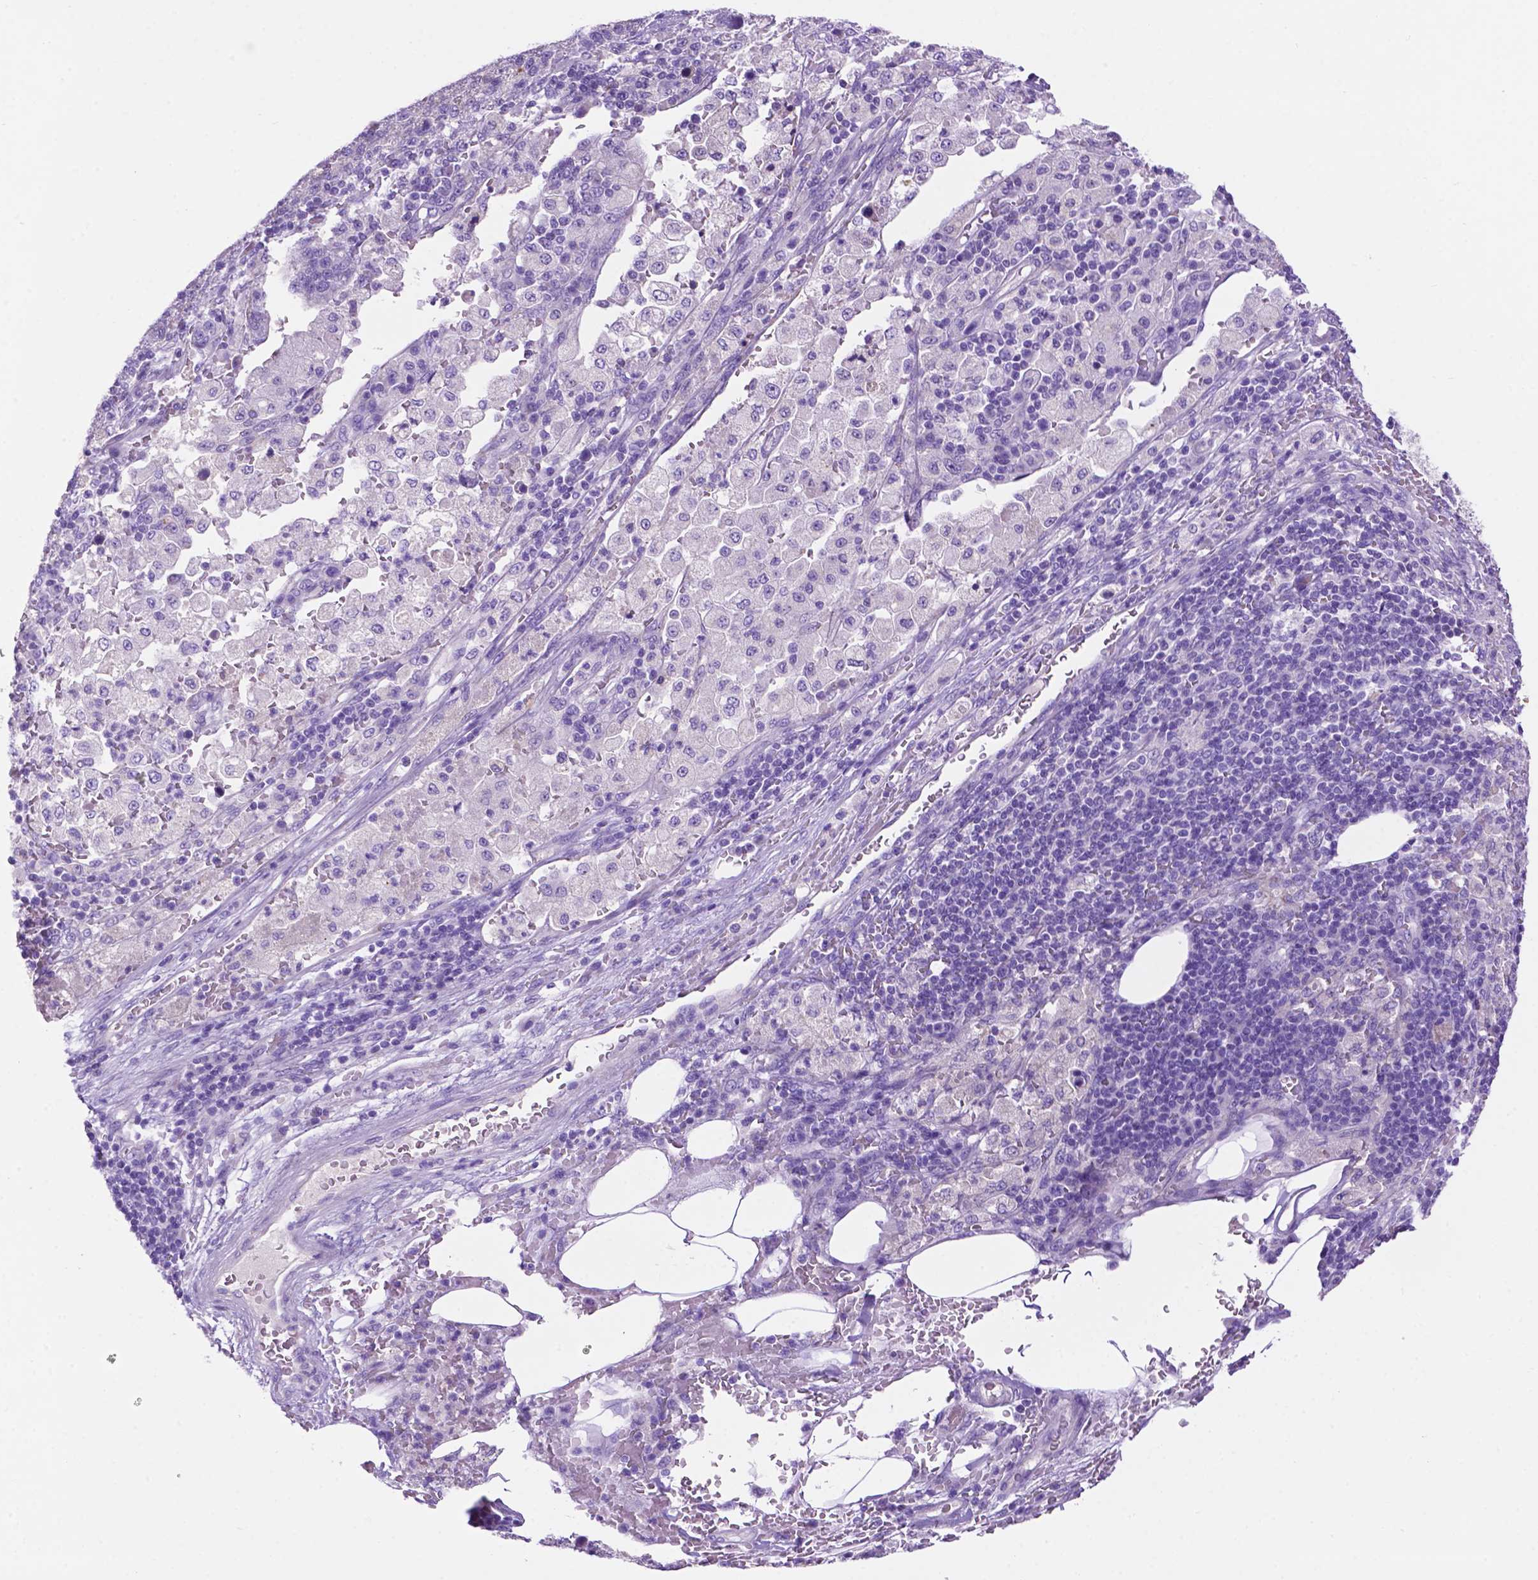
{"staining": {"intensity": "negative", "quantity": "none", "location": "none"}, "tissue": "pancreatic cancer", "cell_type": "Tumor cells", "image_type": "cancer", "snomed": [{"axis": "morphology", "description": "Adenocarcinoma, NOS"}, {"axis": "topography", "description": "Pancreas"}], "caption": "Tumor cells show no significant protein positivity in pancreatic cancer. (Stains: DAB immunohistochemistry (IHC) with hematoxylin counter stain, Microscopy: brightfield microscopy at high magnification).", "gene": "PHYHIP", "patient": {"sex": "female", "age": 61}}